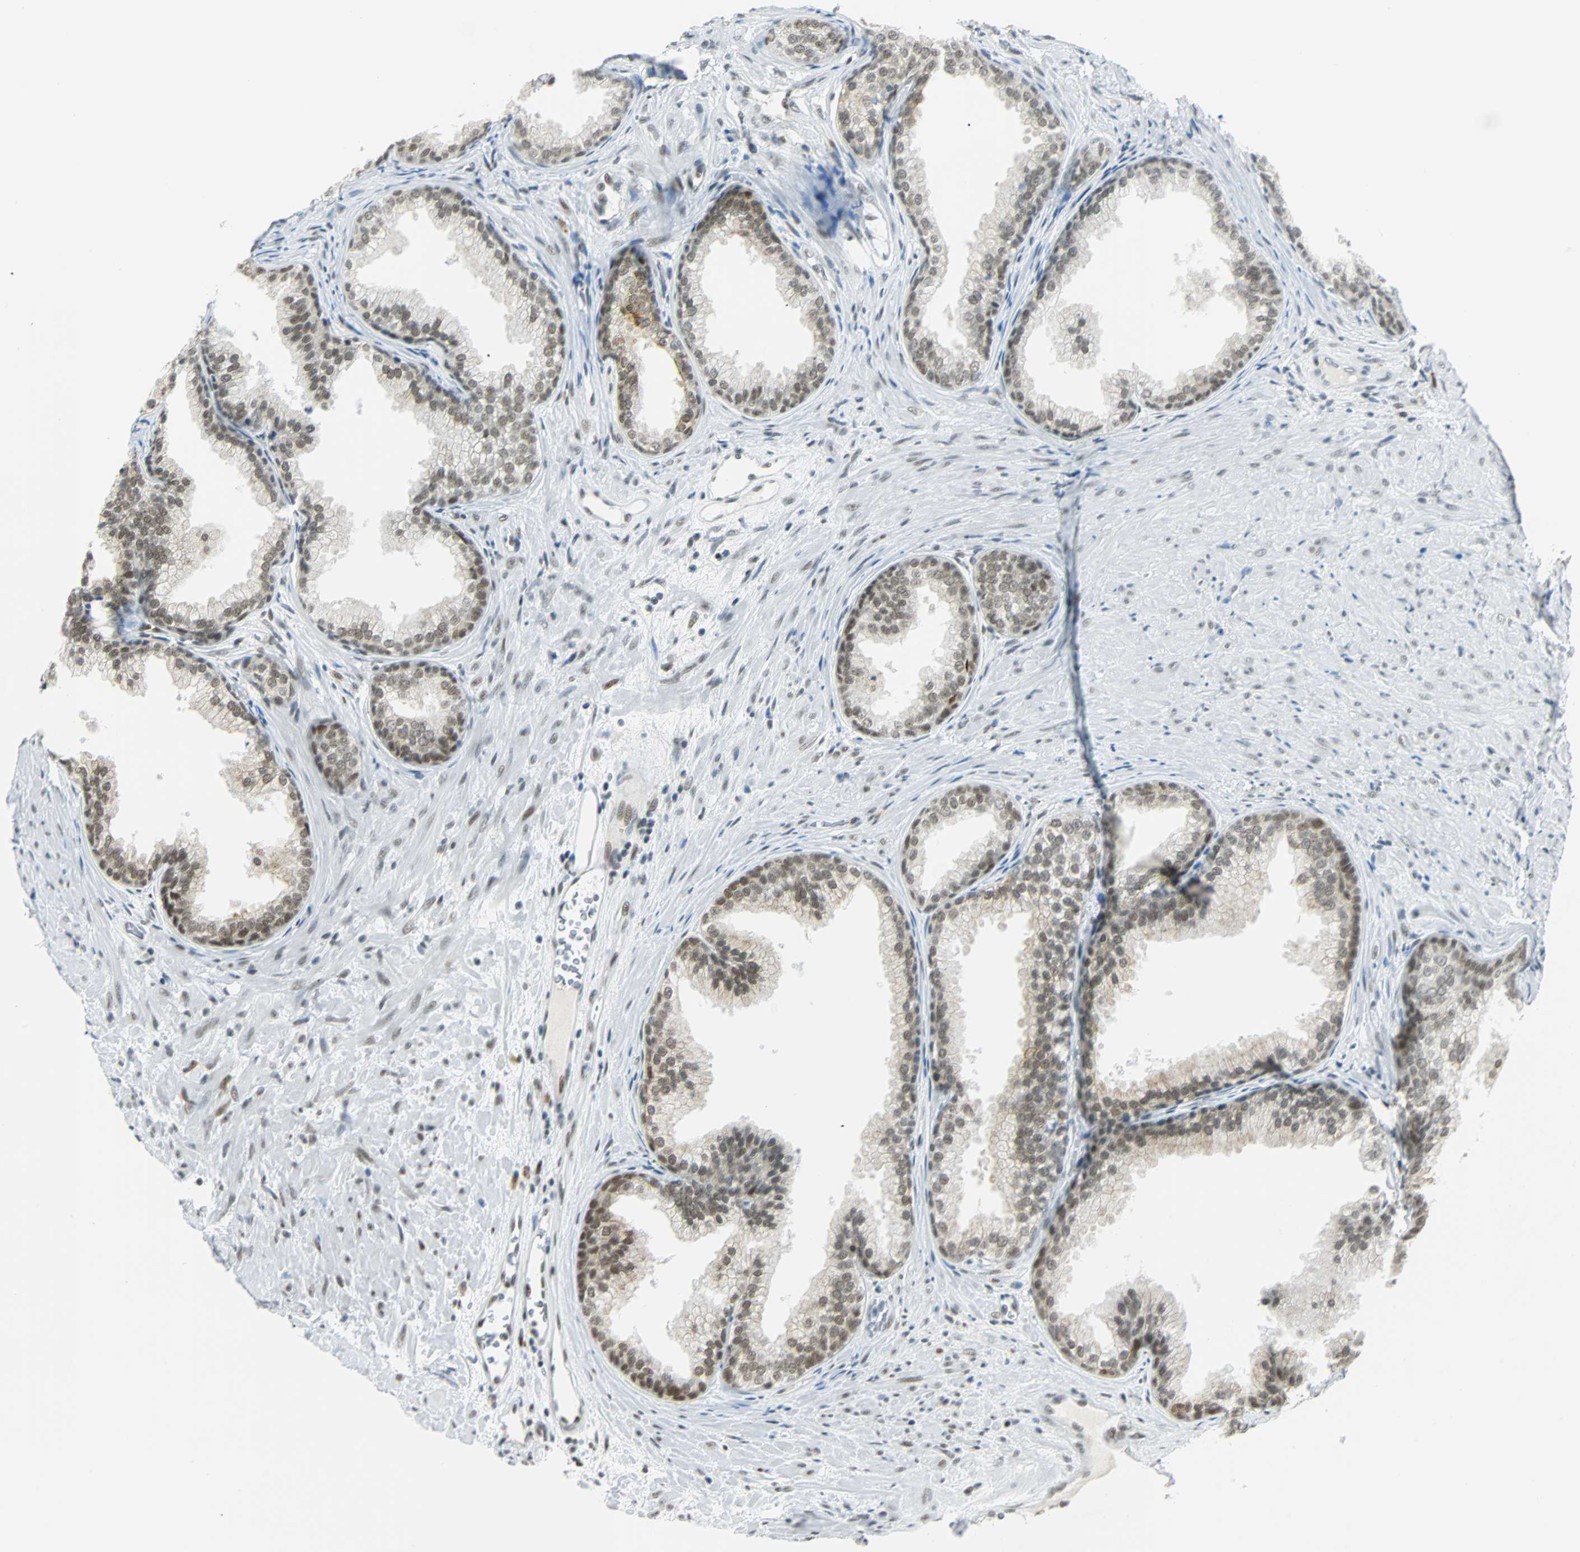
{"staining": {"intensity": "weak", "quantity": ">75%", "location": "nuclear"}, "tissue": "prostate", "cell_type": "Glandular cells", "image_type": "normal", "snomed": [{"axis": "morphology", "description": "Normal tissue, NOS"}, {"axis": "topography", "description": "Prostate"}], "caption": "Immunohistochemistry (IHC) of benign human prostate shows low levels of weak nuclear expression in about >75% of glandular cells. (Stains: DAB (3,3'-diaminobenzidine) in brown, nuclei in blue, Microscopy: brightfield microscopy at high magnification).", "gene": "NELFE", "patient": {"sex": "male", "age": 76}}